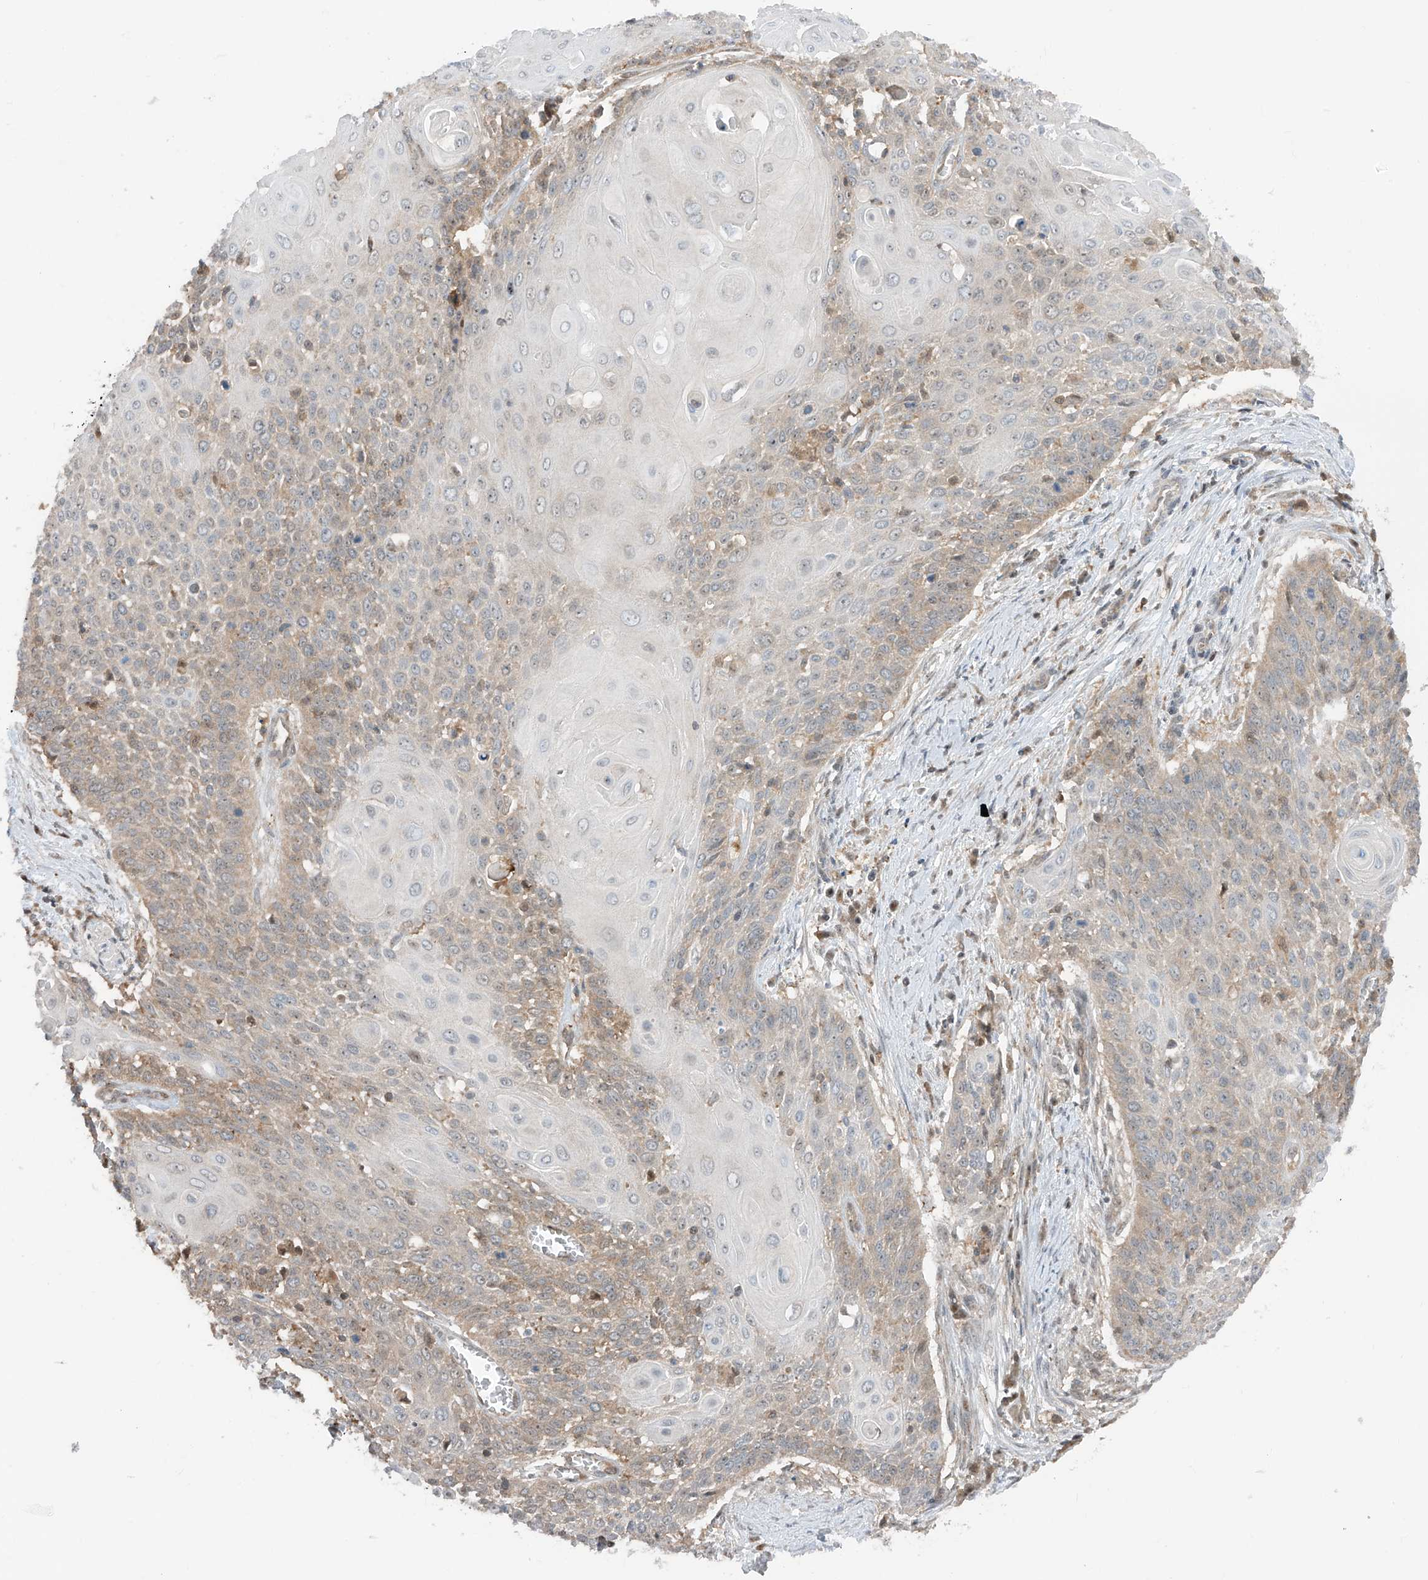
{"staining": {"intensity": "weak", "quantity": "25%-75%", "location": "cytoplasmic/membranous"}, "tissue": "cervical cancer", "cell_type": "Tumor cells", "image_type": "cancer", "snomed": [{"axis": "morphology", "description": "Squamous cell carcinoma, NOS"}, {"axis": "topography", "description": "Cervix"}], "caption": "Protein staining exhibits weak cytoplasmic/membranous staining in approximately 25%-75% of tumor cells in squamous cell carcinoma (cervical).", "gene": "TTC38", "patient": {"sex": "female", "age": 39}}